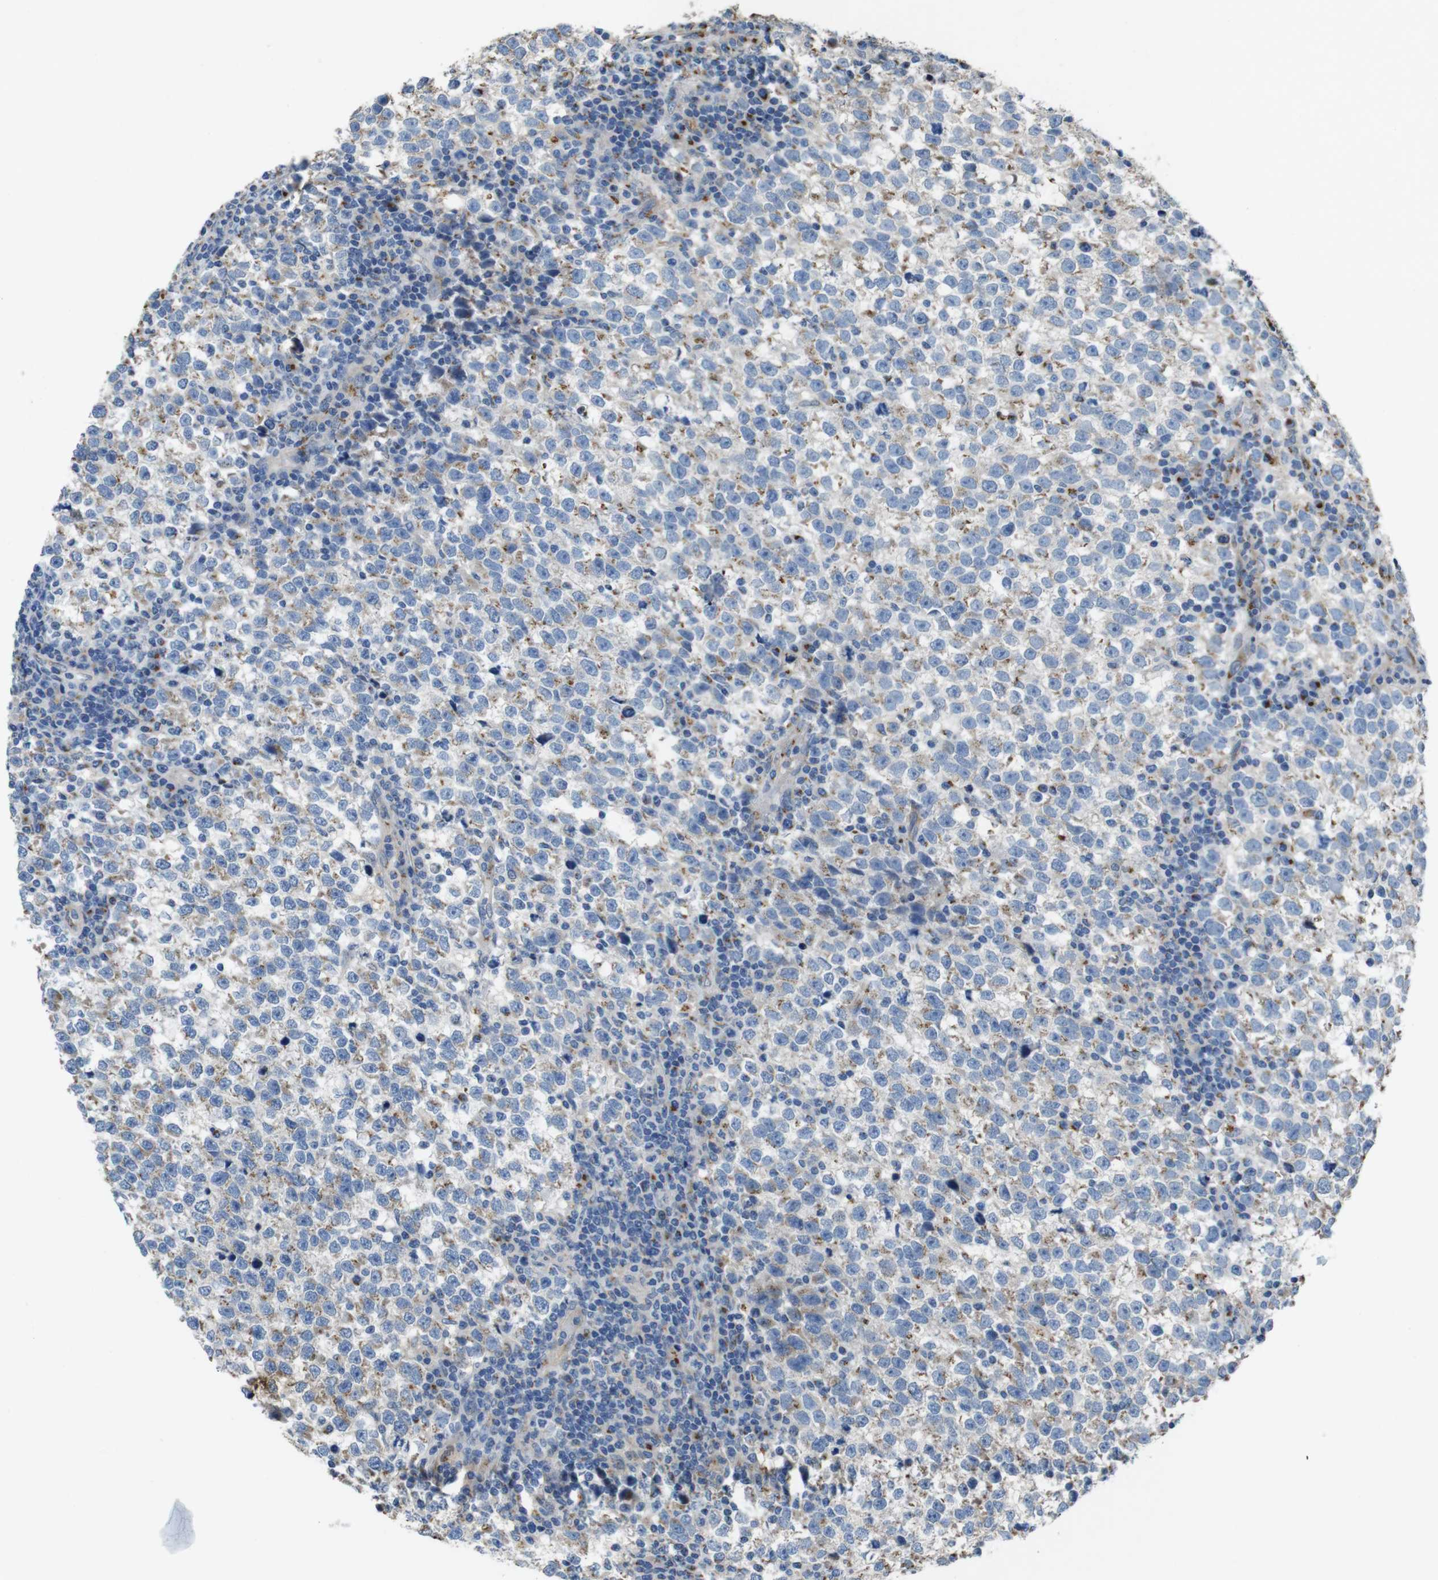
{"staining": {"intensity": "moderate", "quantity": "25%-75%", "location": "cytoplasmic/membranous"}, "tissue": "testis cancer", "cell_type": "Tumor cells", "image_type": "cancer", "snomed": [{"axis": "morphology", "description": "Normal tissue, NOS"}, {"axis": "morphology", "description": "Seminoma, NOS"}, {"axis": "topography", "description": "Testis"}], "caption": "High-power microscopy captured an immunohistochemistry (IHC) image of testis cancer, revealing moderate cytoplasmic/membranous expression in approximately 25%-75% of tumor cells.", "gene": "RAB6A", "patient": {"sex": "male", "age": 43}}